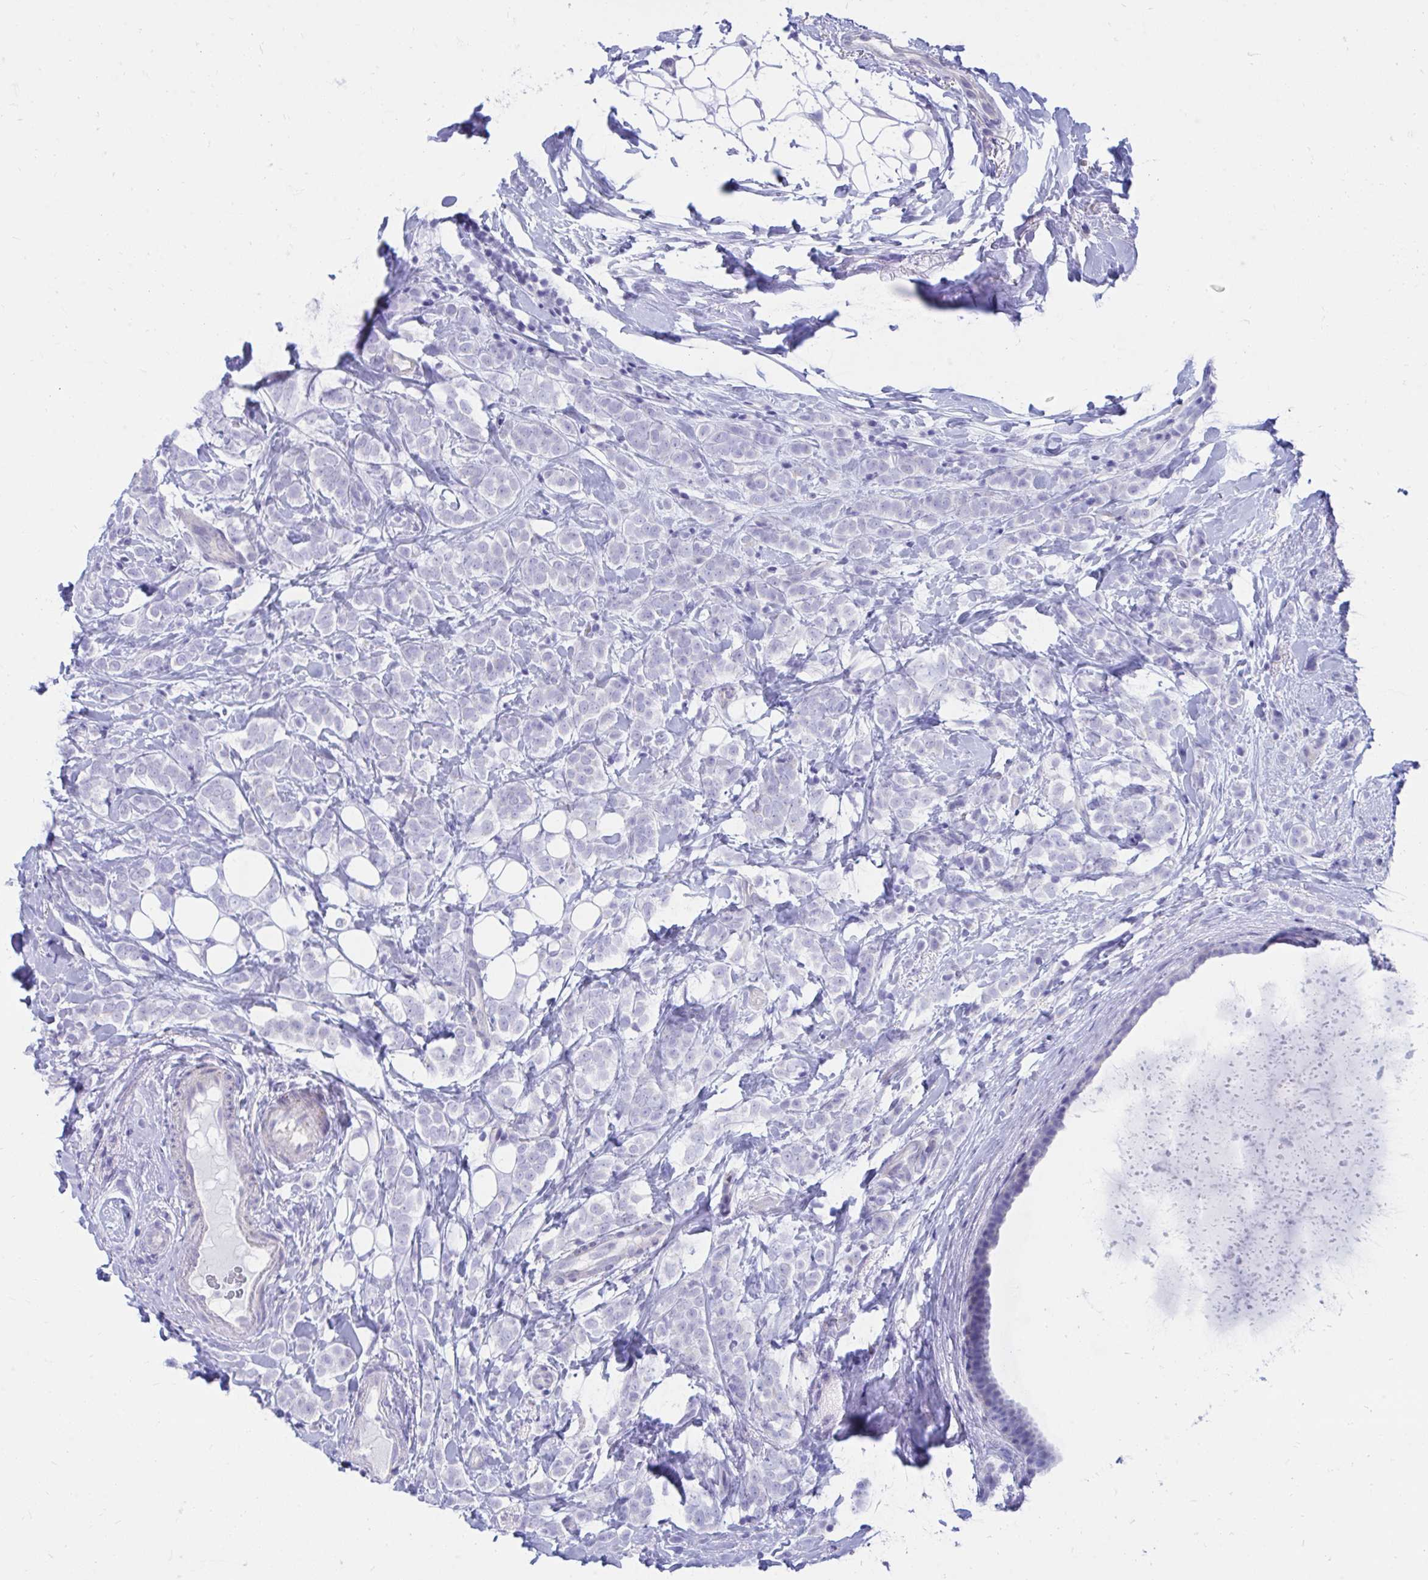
{"staining": {"intensity": "negative", "quantity": "none", "location": "none"}, "tissue": "breast cancer", "cell_type": "Tumor cells", "image_type": "cancer", "snomed": [{"axis": "morphology", "description": "Lobular carcinoma"}, {"axis": "topography", "description": "Breast"}], "caption": "Tumor cells show no significant staining in breast cancer (lobular carcinoma).", "gene": "SHISA8", "patient": {"sex": "female", "age": 49}}